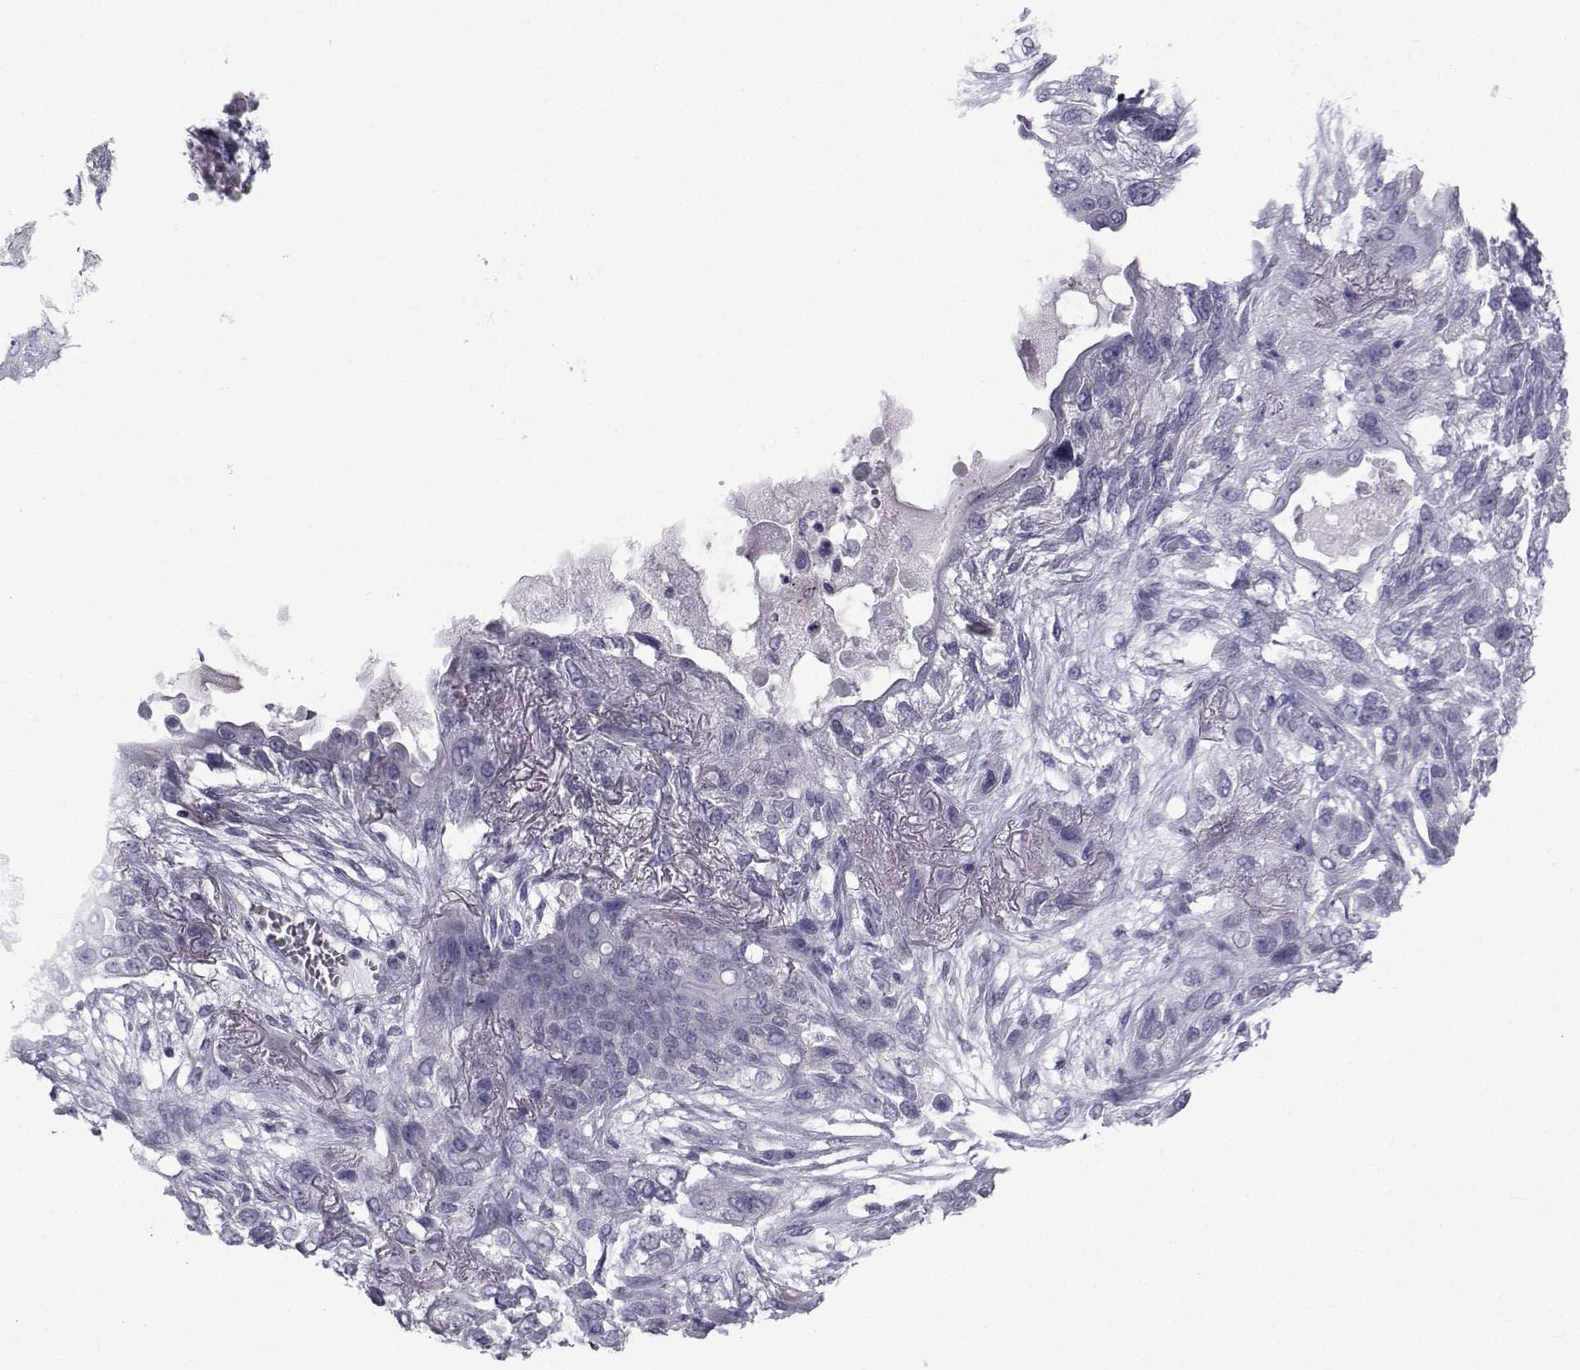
{"staining": {"intensity": "negative", "quantity": "none", "location": "none"}, "tissue": "lung cancer", "cell_type": "Tumor cells", "image_type": "cancer", "snomed": [{"axis": "morphology", "description": "Squamous cell carcinoma, NOS"}, {"axis": "topography", "description": "Lung"}], "caption": "Tumor cells are negative for brown protein staining in lung cancer (squamous cell carcinoma).", "gene": "FDXR", "patient": {"sex": "female", "age": 70}}